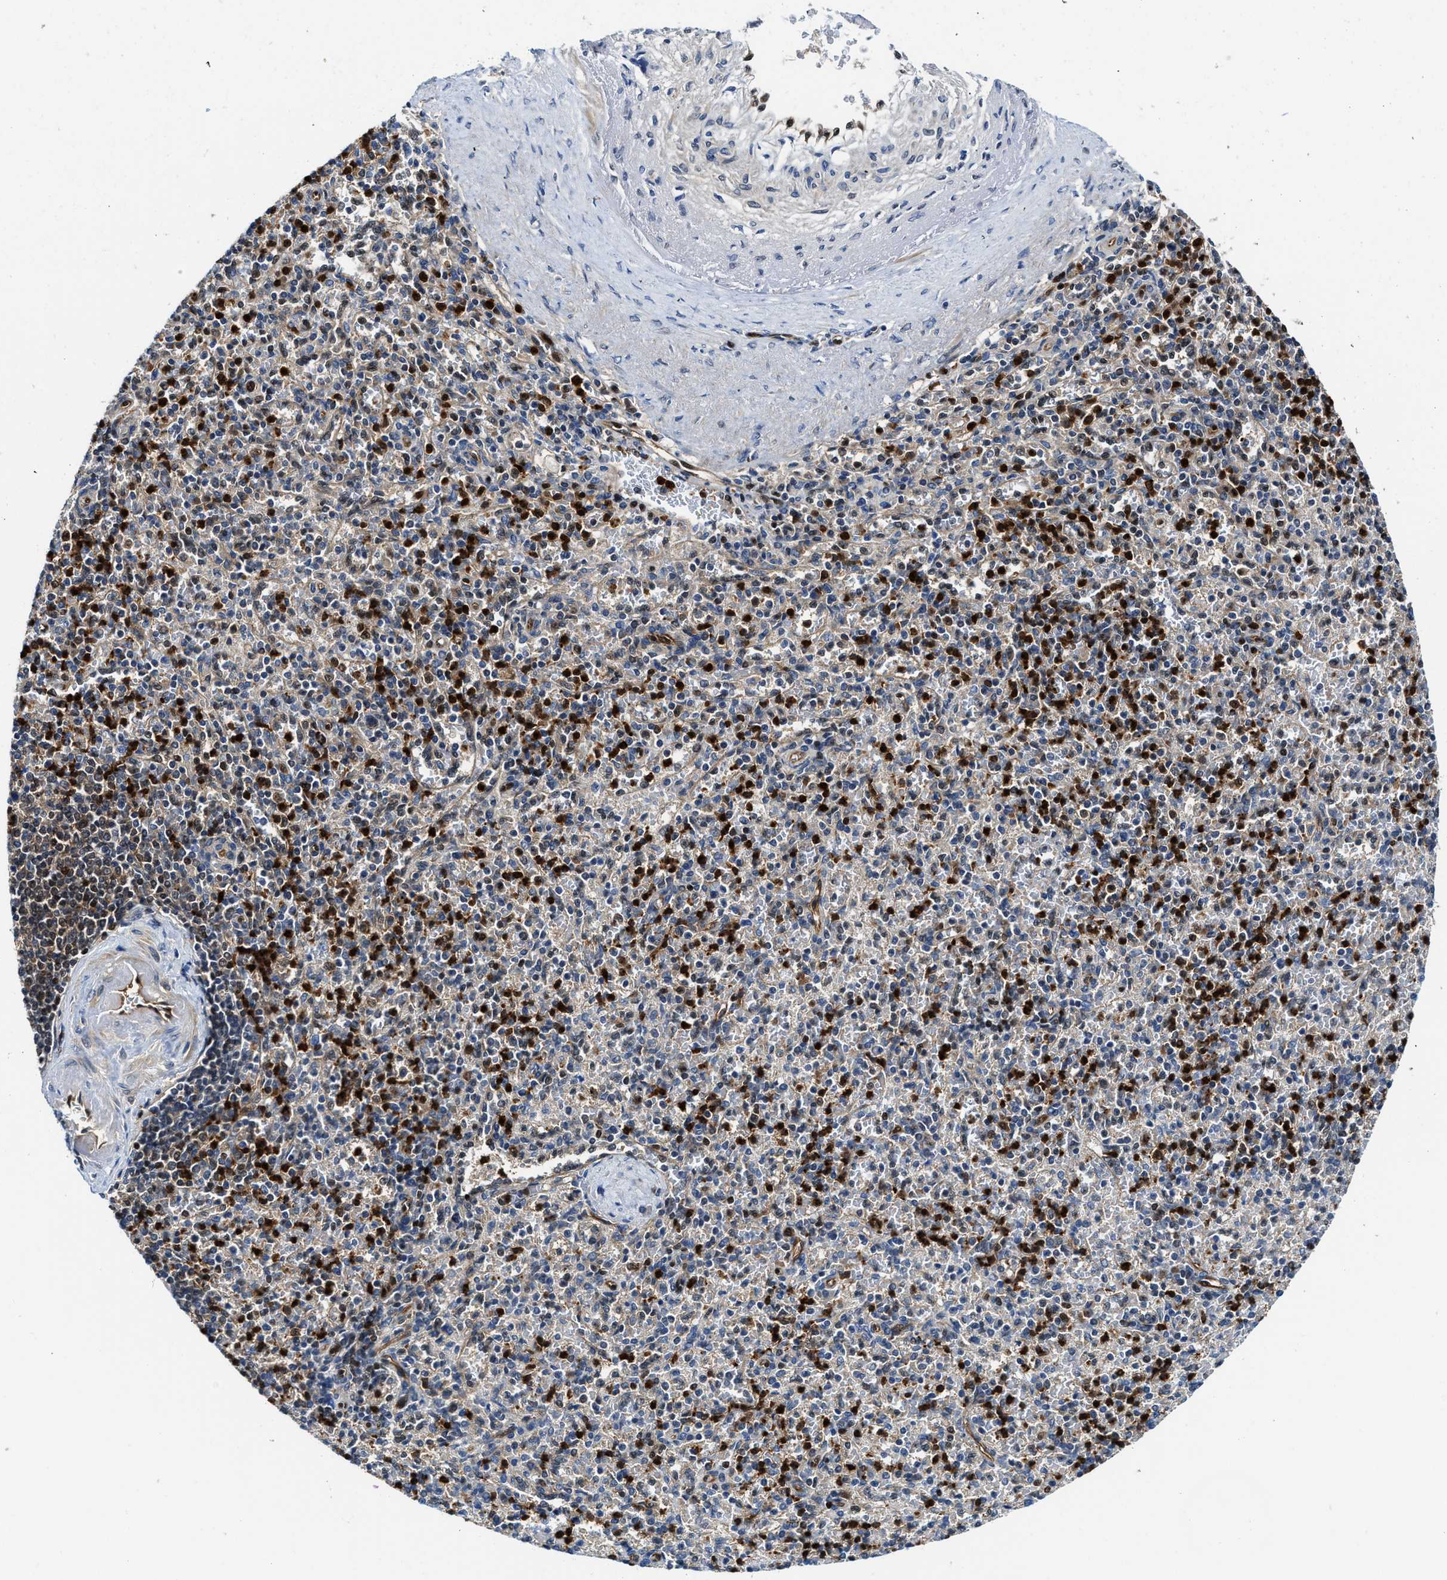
{"staining": {"intensity": "strong", "quantity": "25%-75%", "location": "nuclear"}, "tissue": "spleen", "cell_type": "Cells in red pulp", "image_type": "normal", "snomed": [{"axis": "morphology", "description": "Normal tissue, NOS"}, {"axis": "topography", "description": "Spleen"}], "caption": "The photomicrograph displays immunohistochemical staining of unremarkable spleen. There is strong nuclear staining is present in about 25%-75% of cells in red pulp. The staining was performed using DAB (3,3'-diaminobenzidine), with brown indicating positive protein expression. Nuclei are stained blue with hematoxylin.", "gene": "LTA4H", "patient": {"sex": "female", "age": 74}}